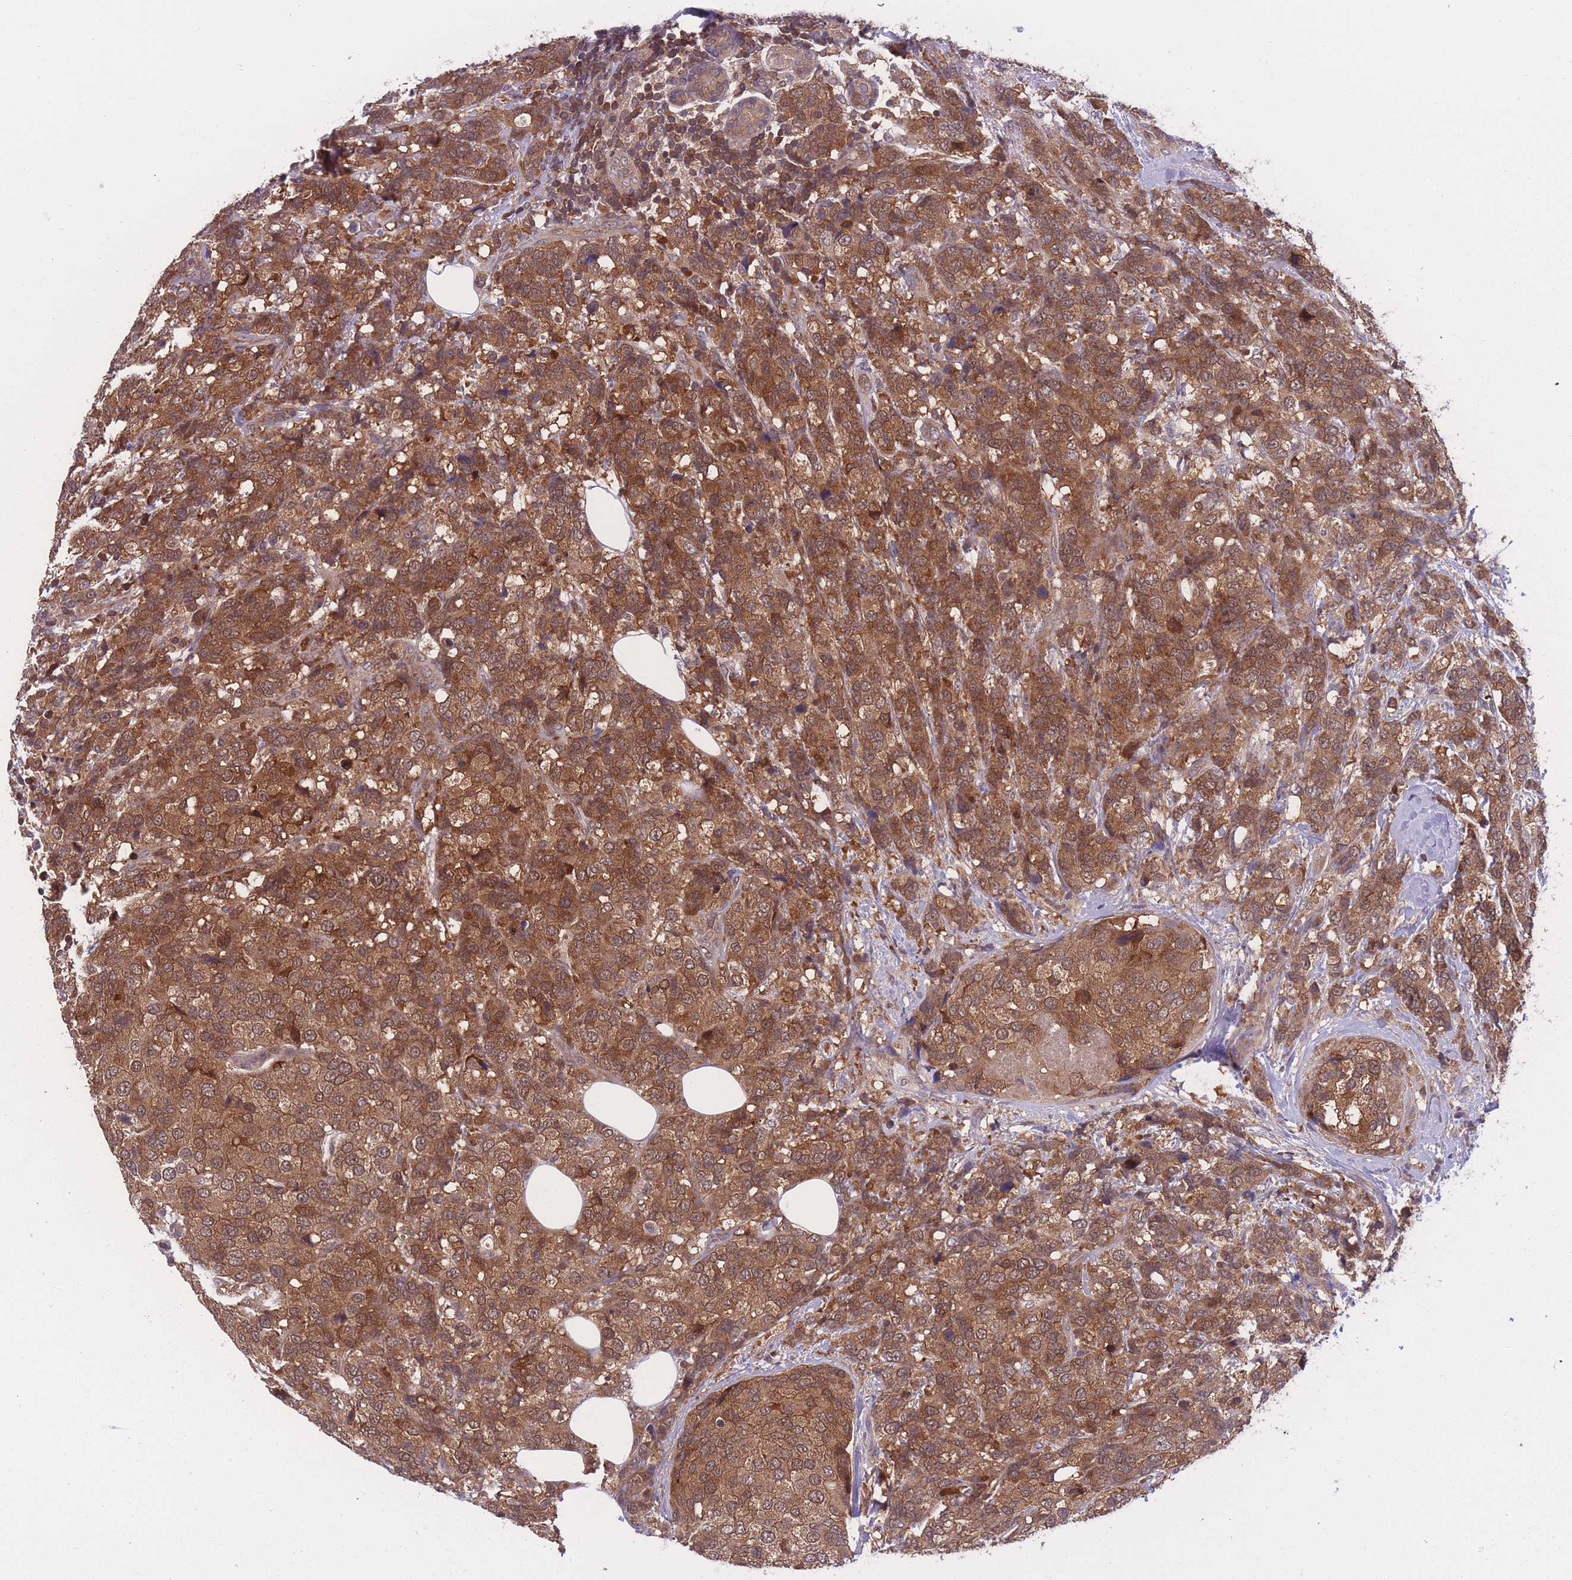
{"staining": {"intensity": "moderate", "quantity": ">75%", "location": "cytoplasmic/membranous"}, "tissue": "breast cancer", "cell_type": "Tumor cells", "image_type": "cancer", "snomed": [{"axis": "morphology", "description": "Lobular carcinoma"}, {"axis": "topography", "description": "Breast"}], "caption": "An image showing moderate cytoplasmic/membranous staining in about >75% of tumor cells in breast cancer, as visualized by brown immunohistochemical staining.", "gene": "UBE2N", "patient": {"sex": "female", "age": 59}}